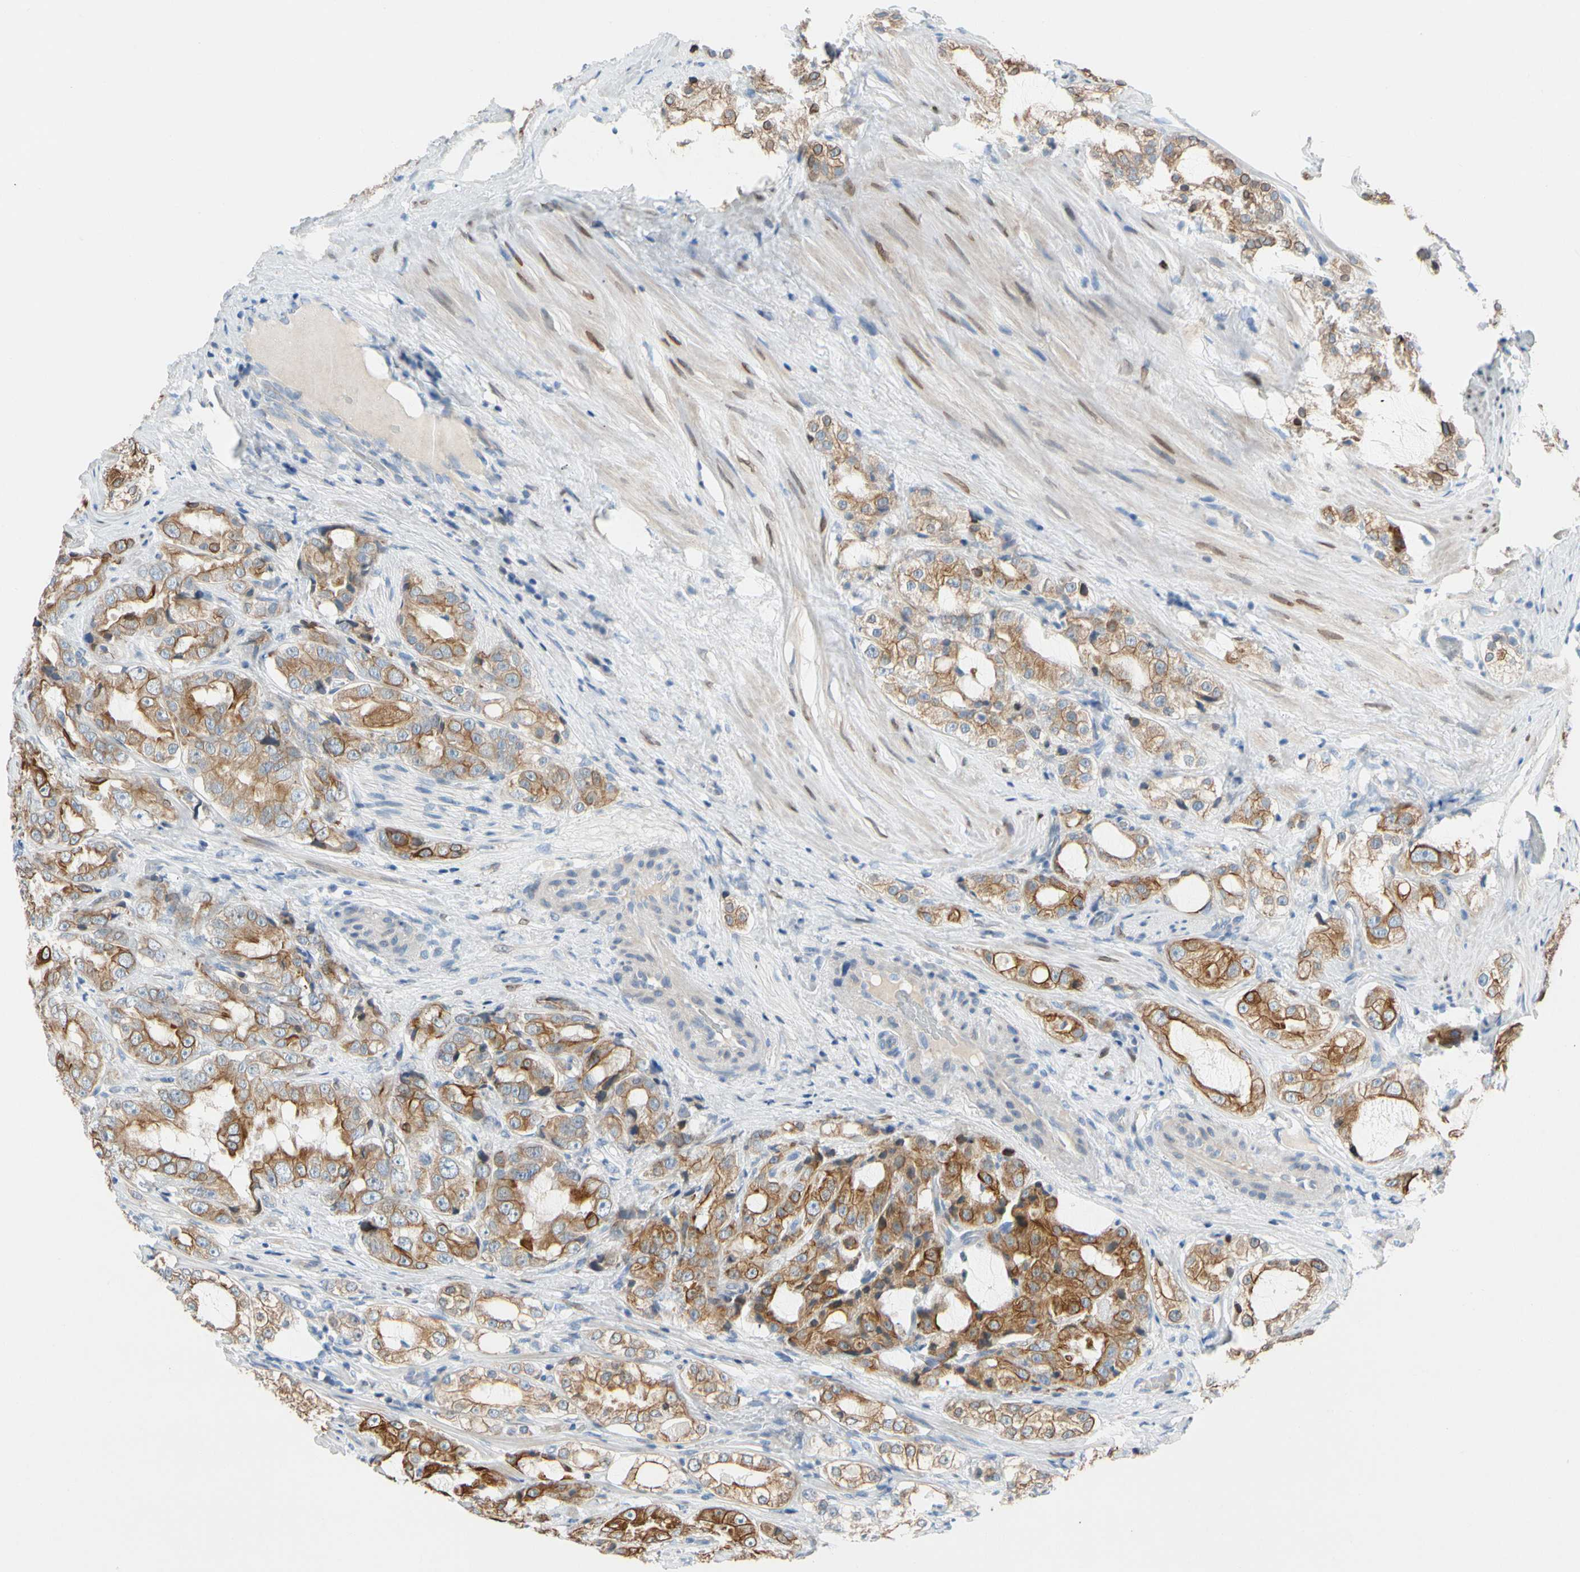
{"staining": {"intensity": "strong", "quantity": ">75%", "location": "cytoplasmic/membranous"}, "tissue": "prostate cancer", "cell_type": "Tumor cells", "image_type": "cancer", "snomed": [{"axis": "morphology", "description": "Adenocarcinoma, High grade"}, {"axis": "topography", "description": "Prostate"}], "caption": "DAB (3,3'-diaminobenzidine) immunohistochemical staining of prostate adenocarcinoma (high-grade) demonstrates strong cytoplasmic/membranous protein positivity in approximately >75% of tumor cells.", "gene": "ZNF132", "patient": {"sex": "male", "age": 73}}